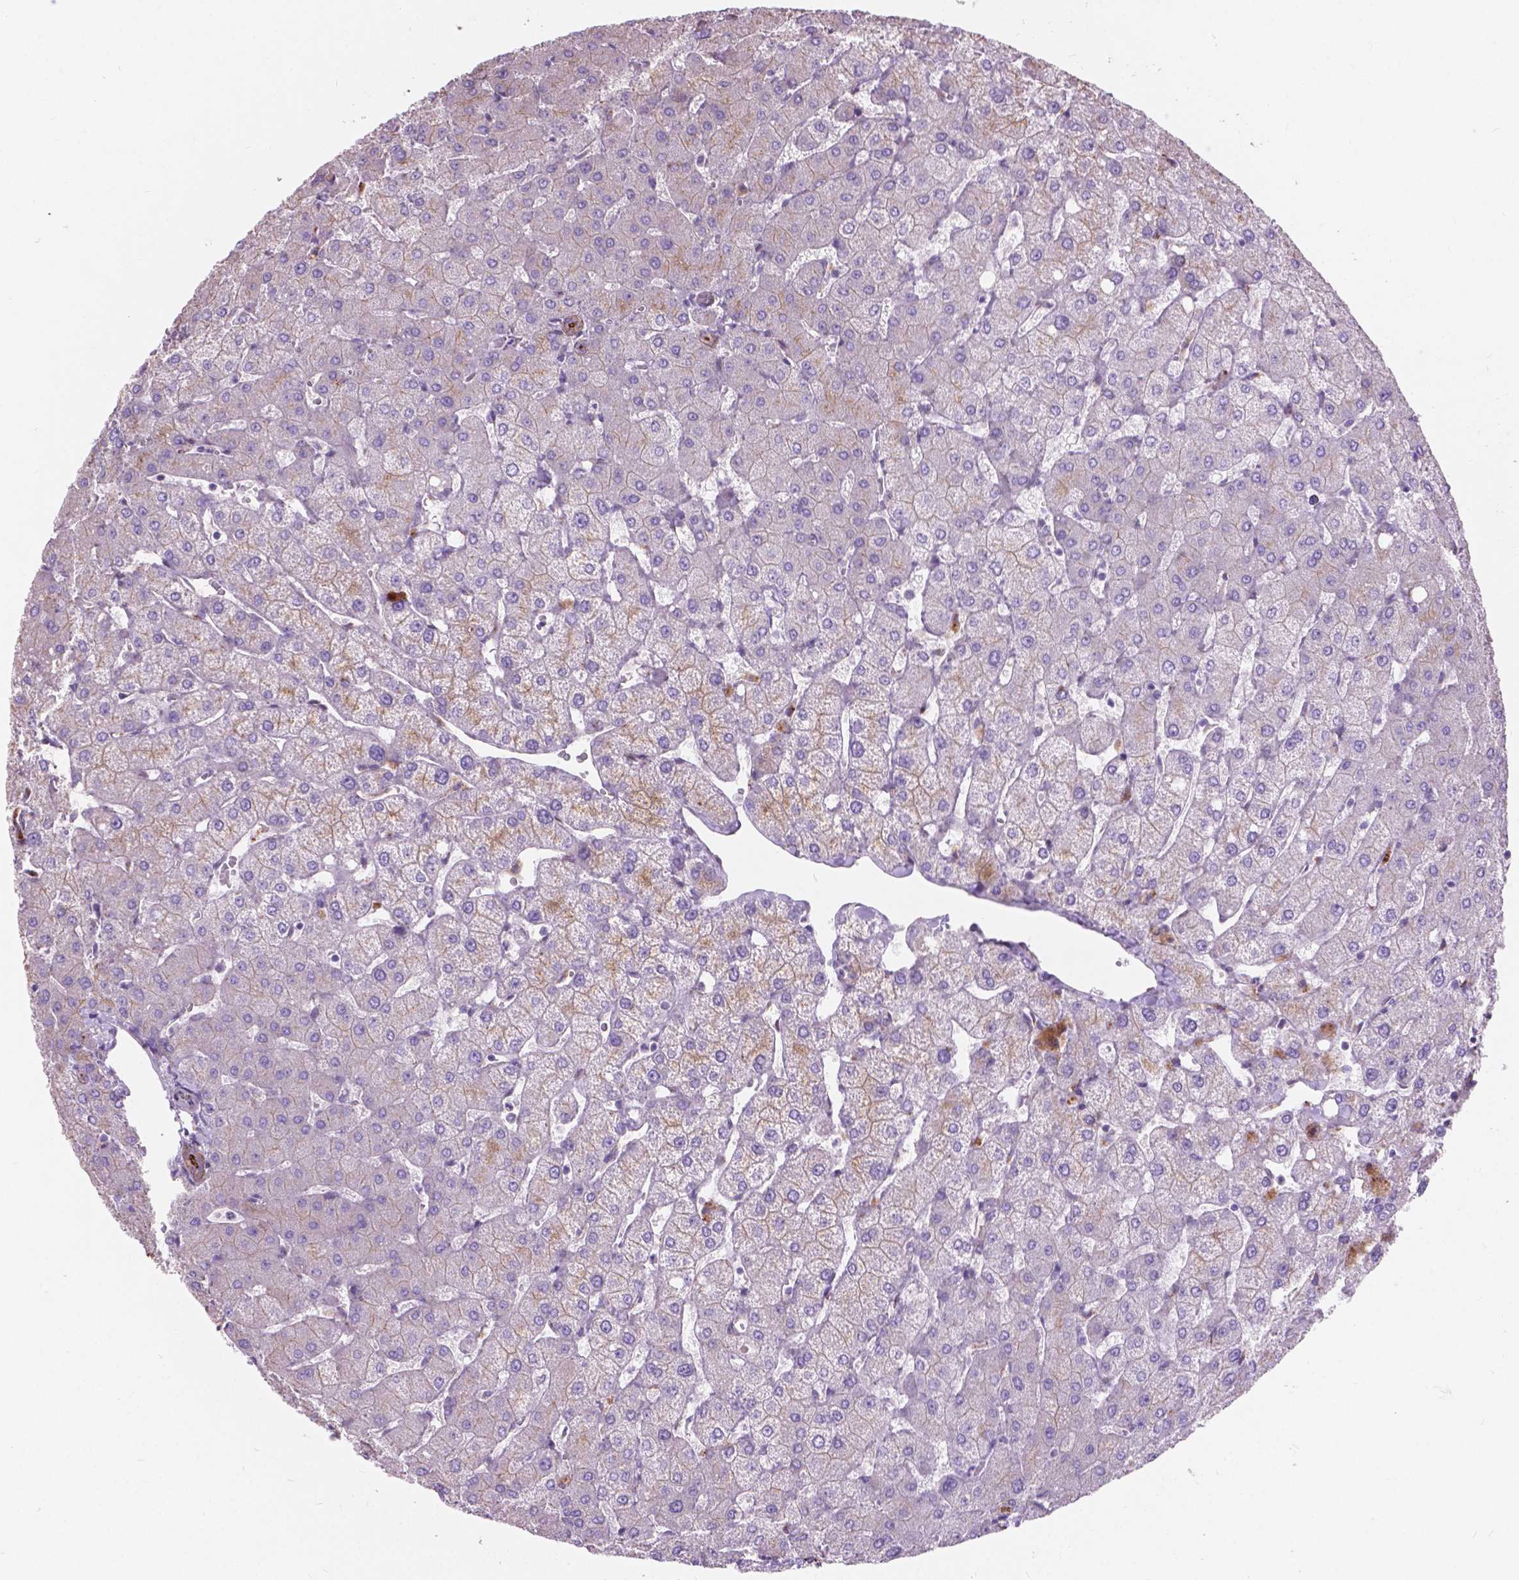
{"staining": {"intensity": "moderate", "quantity": ">75%", "location": "cytoplasmic/membranous"}, "tissue": "liver", "cell_type": "Cholangiocytes", "image_type": "normal", "snomed": [{"axis": "morphology", "description": "Normal tissue, NOS"}, {"axis": "topography", "description": "Liver"}], "caption": "Immunohistochemical staining of normal human liver shows moderate cytoplasmic/membranous protein staining in approximately >75% of cholangiocytes.", "gene": "MYH14", "patient": {"sex": "female", "age": 54}}